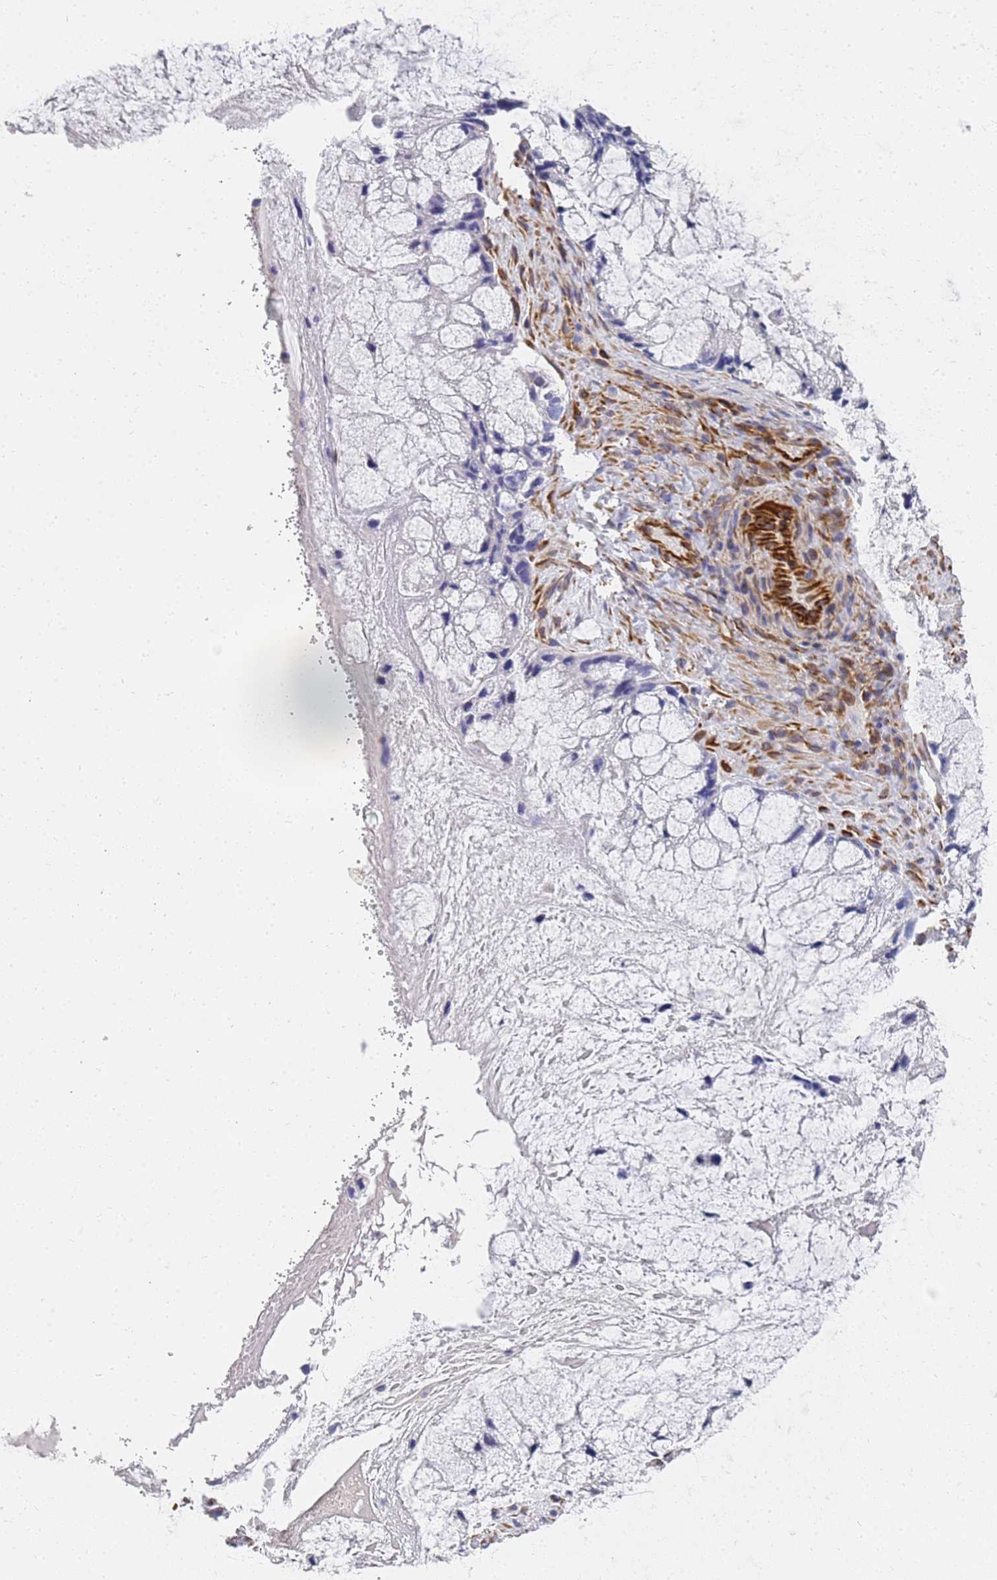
{"staining": {"intensity": "negative", "quantity": "none", "location": "none"}, "tissue": "ovarian cancer", "cell_type": "Tumor cells", "image_type": "cancer", "snomed": [{"axis": "morphology", "description": "Cystadenocarcinoma, mucinous, NOS"}, {"axis": "topography", "description": "Ovary"}], "caption": "DAB (3,3'-diaminobenzidine) immunohistochemical staining of human ovarian cancer (mucinous cystadenocarcinoma) reveals no significant expression in tumor cells. The staining is performed using DAB brown chromogen with nuclei counter-stained in using hematoxylin.", "gene": "SYT13", "patient": {"sex": "female", "age": 37}}